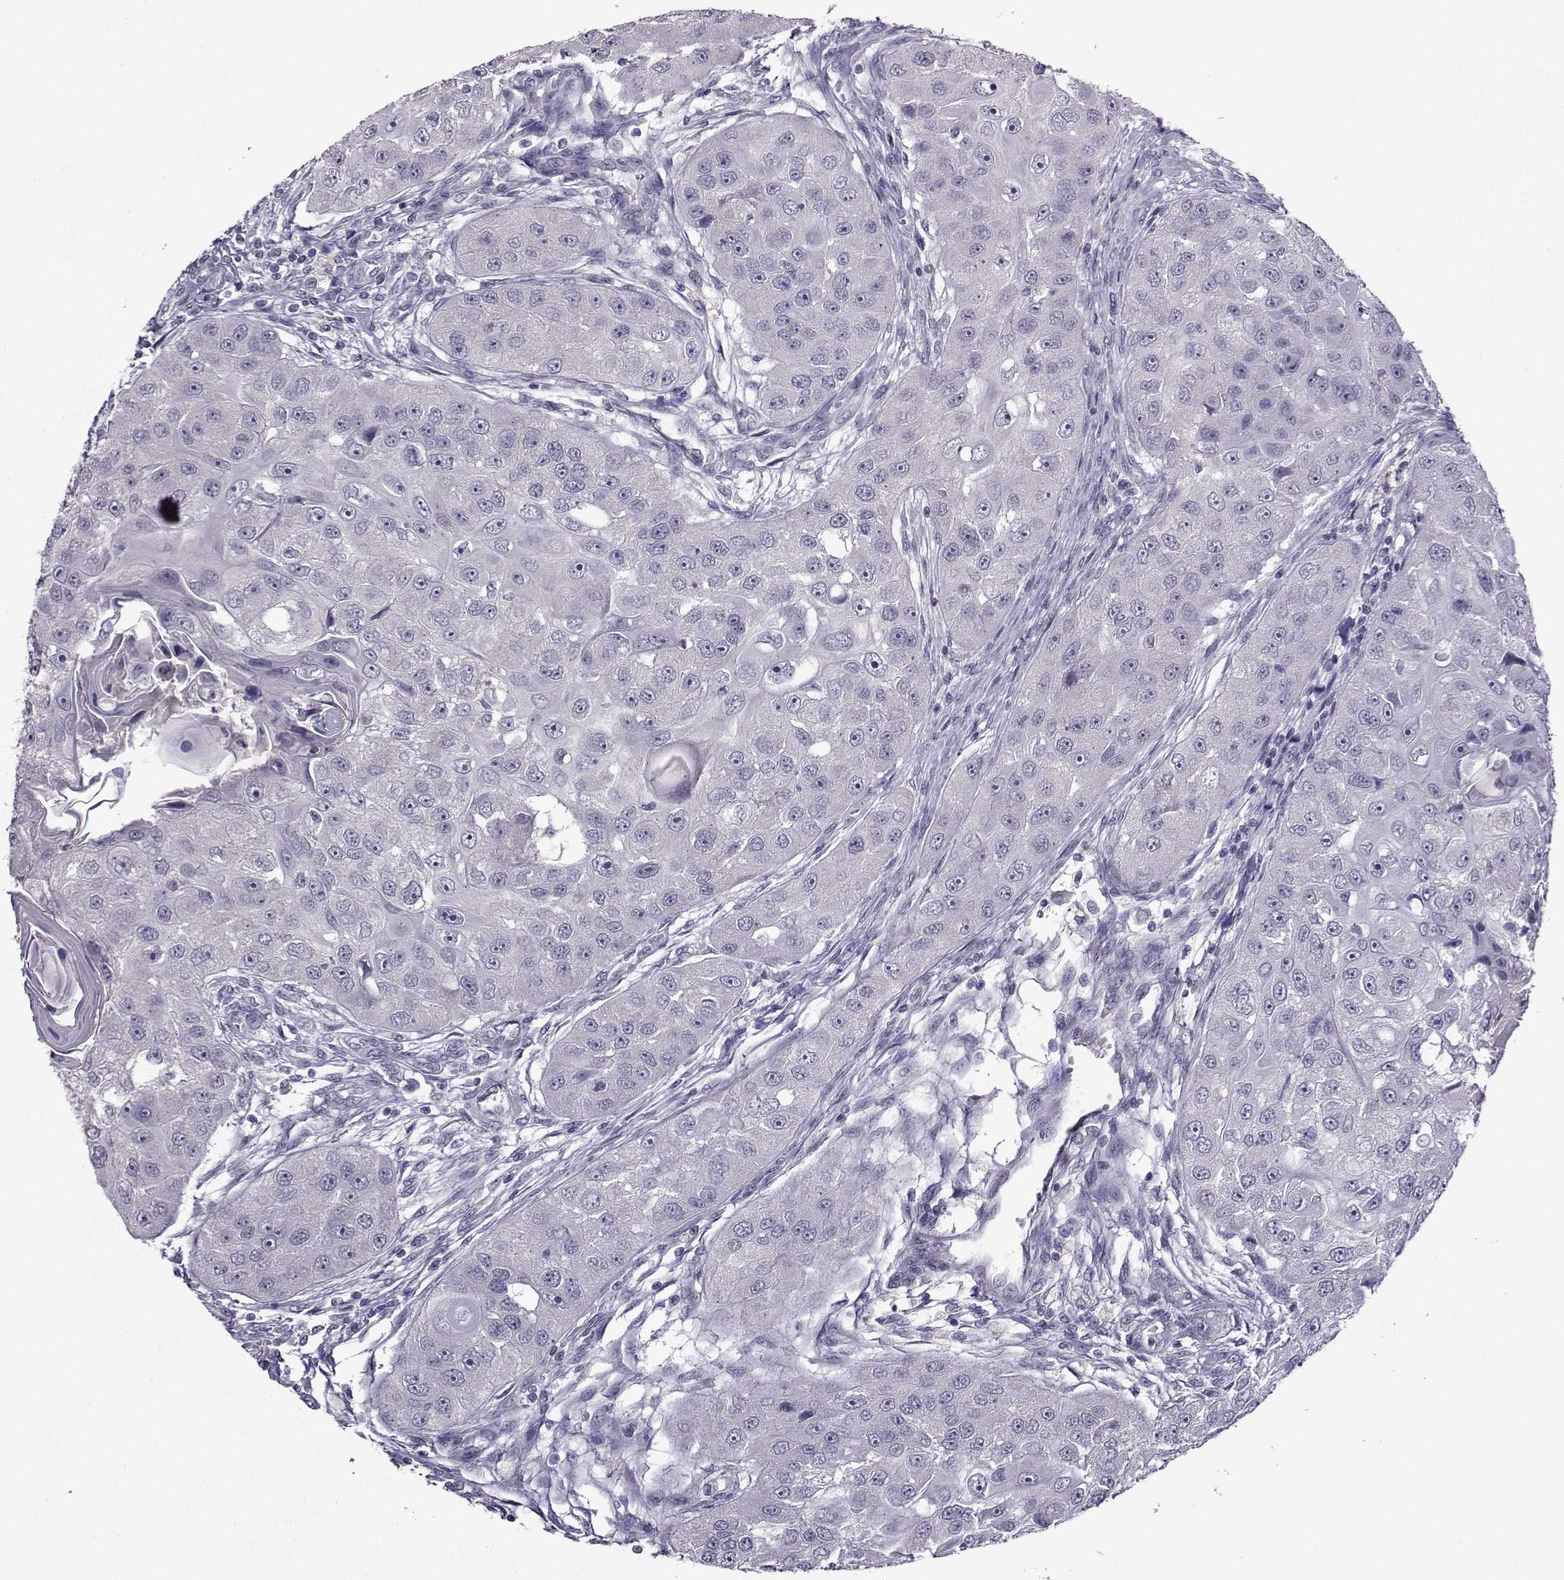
{"staining": {"intensity": "negative", "quantity": "none", "location": "none"}, "tissue": "head and neck cancer", "cell_type": "Tumor cells", "image_type": "cancer", "snomed": [{"axis": "morphology", "description": "Squamous cell carcinoma, NOS"}, {"axis": "topography", "description": "Head-Neck"}], "caption": "The immunohistochemistry image has no significant staining in tumor cells of head and neck cancer (squamous cell carcinoma) tissue.", "gene": "CRYBB1", "patient": {"sex": "male", "age": 51}}